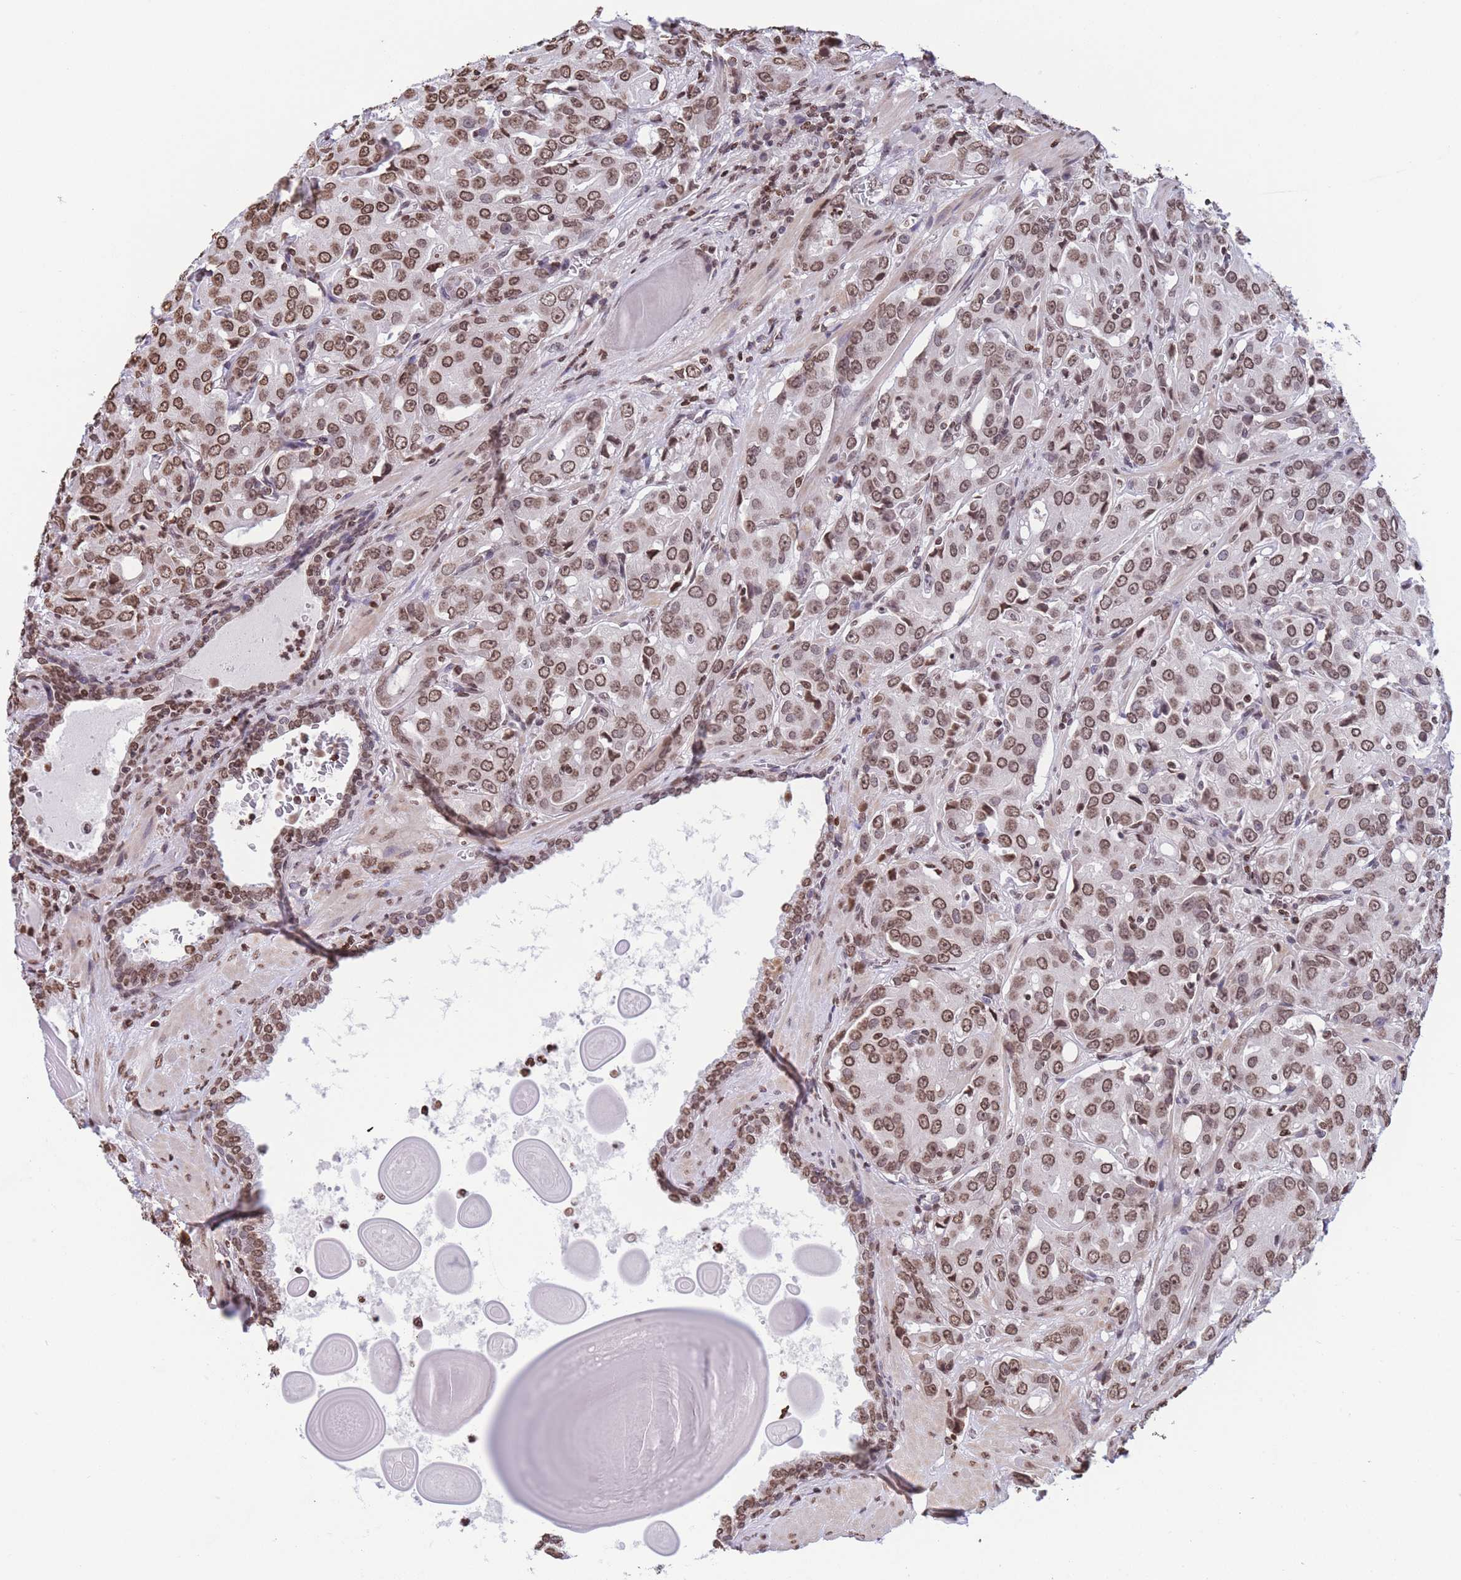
{"staining": {"intensity": "moderate", "quantity": ">75%", "location": "nuclear"}, "tissue": "prostate cancer", "cell_type": "Tumor cells", "image_type": "cancer", "snomed": [{"axis": "morphology", "description": "Adenocarcinoma, High grade"}, {"axis": "topography", "description": "Prostate"}], "caption": "Moderate nuclear expression for a protein is seen in approximately >75% of tumor cells of prostate adenocarcinoma (high-grade) using immunohistochemistry (IHC).", "gene": "H2BC11", "patient": {"sex": "male", "age": 68}}